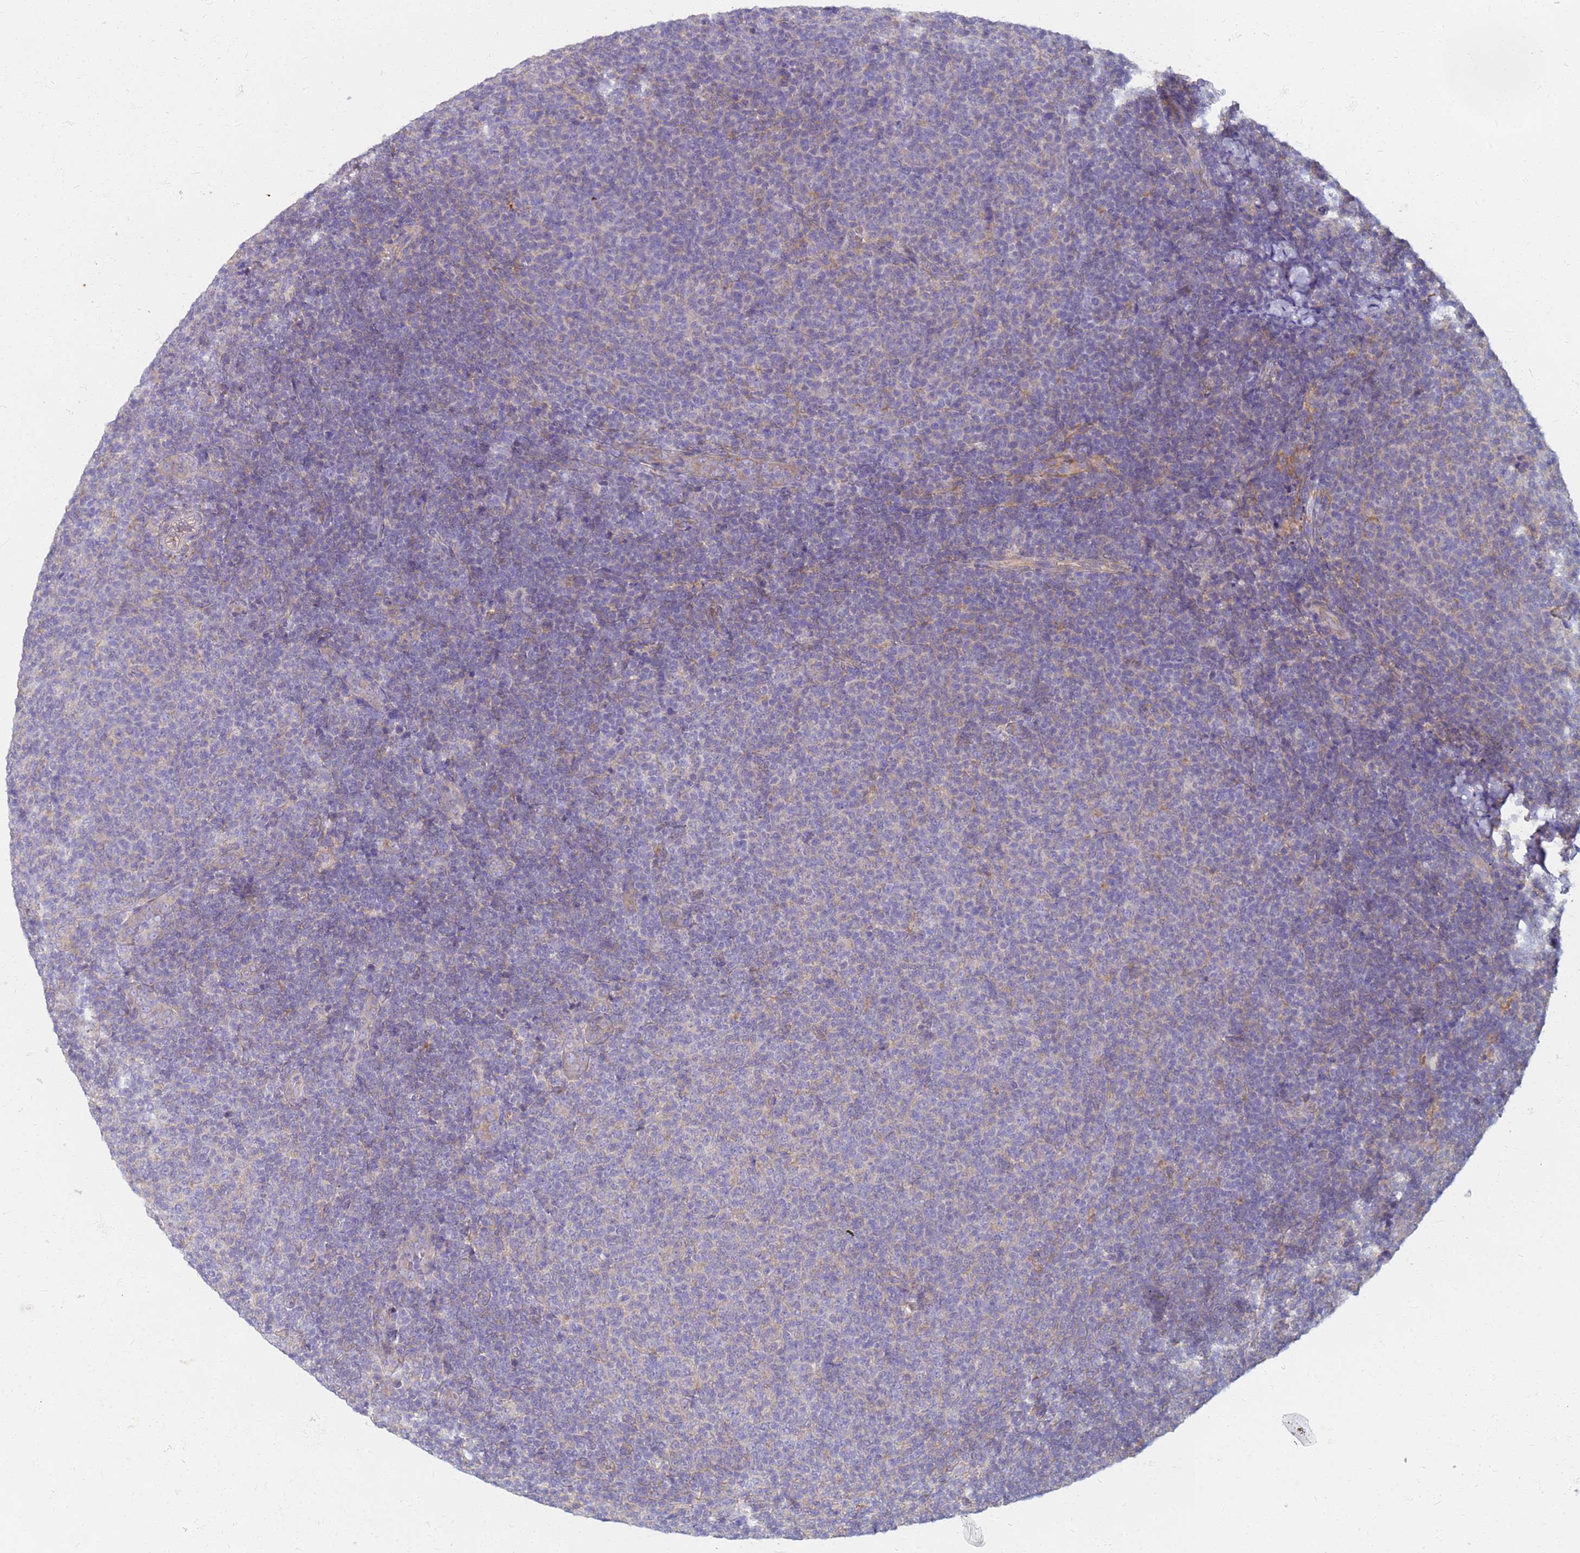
{"staining": {"intensity": "negative", "quantity": "none", "location": "none"}, "tissue": "lymphoma", "cell_type": "Tumor cells", "image_type": "cancer", "snomed": [{"axis": "morphology", "description": "Malignant lymphoma, non-Hodgkin's type, Low grade"}, {"axis": "topography", "description": "Lymph node"}], "caption": "IHC histopathology image of lymphoma stained for a protein (brown), which shows no staining in tumor cells.", "gene": "EEA1", "patient": {"sex": "male", "age": 66}}